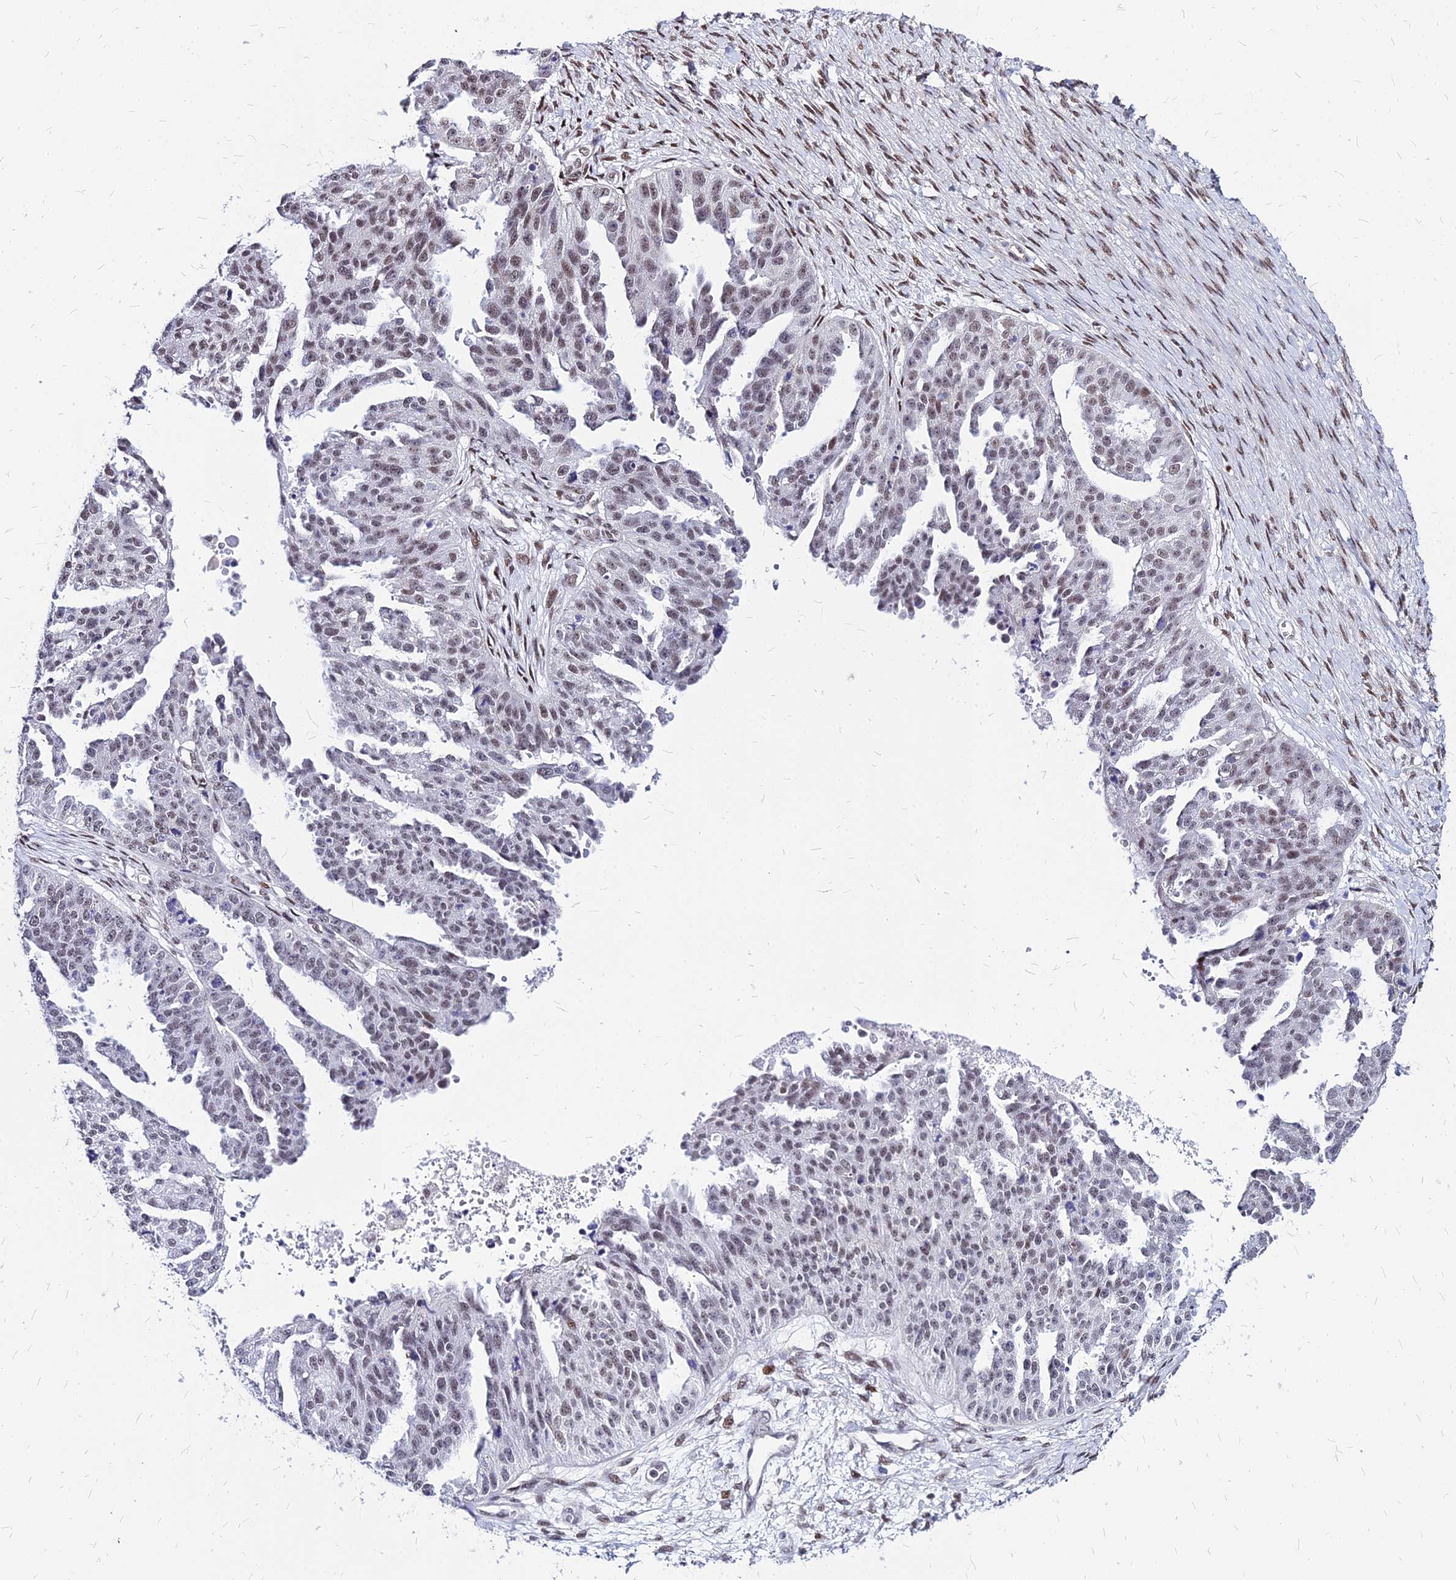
{"staining": {"intensity": "moderate", "quantity": "25%-75%", "location": "nuclear"}, "tissue": "ovarian cancer", "cell_type": "Tumor cells", "image_type": "cancer", "snomed": [{"axis": "morphology", "description": "Cystadenocarcinoma, serous, NOS"}, {"axis": "topography", "description": "Ovary"}], "caption": "Protein expression by IHC reveals moderate nuclear positivity in approximately 25%-75% of tumor cells in ovarian cancer.", "gene": "FDX2", "patient": {"sex": "female", "age": 58}}